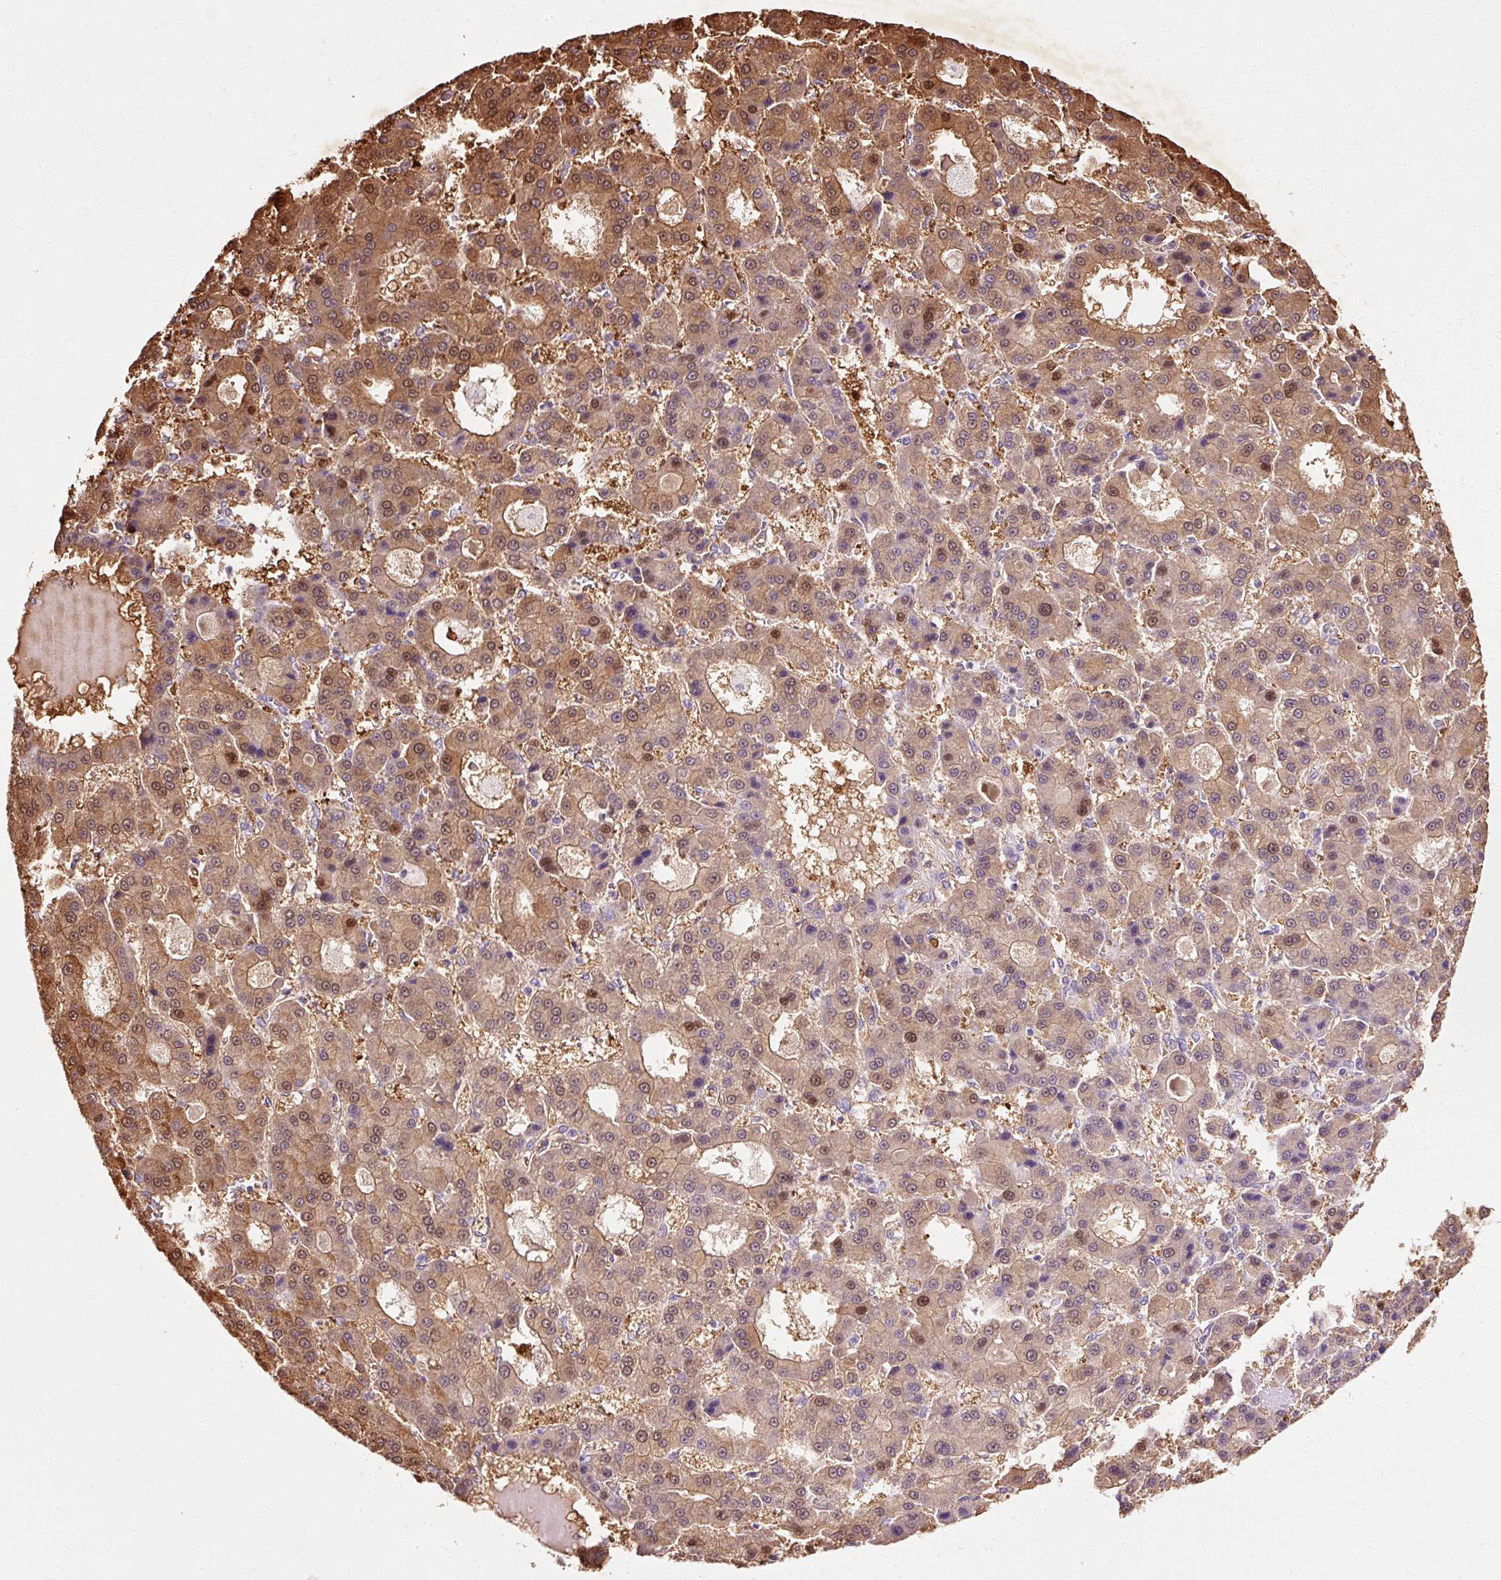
{"staining": {"intensity": "moderate", "quantity": ">75%", "location": "cytoplasmic/membranous,nuclear"}, "tissue": "liver cancer", "cell_type": "Tumor cells", "image_type": "cancer", "snomed": [{"axis": "morphology", "description": "Carcinoma, Hepatocellular, NOS"}, {"axis": "topography", "description": "Liver"}], "caption": "IHC photomicrograph of neoplastic tissue: human liver cancer (hepatocellular carcinoma) stained using IHC reveals medium levels of moderate protein expression localized specifically in the cytoplasmic/membranous and nuclear of tumor cells, appearing as a cytoplasmic/membranous and nuclear brown color.", "gene": "VN1R2", "patient": {"sex": "male", "age": 70}}